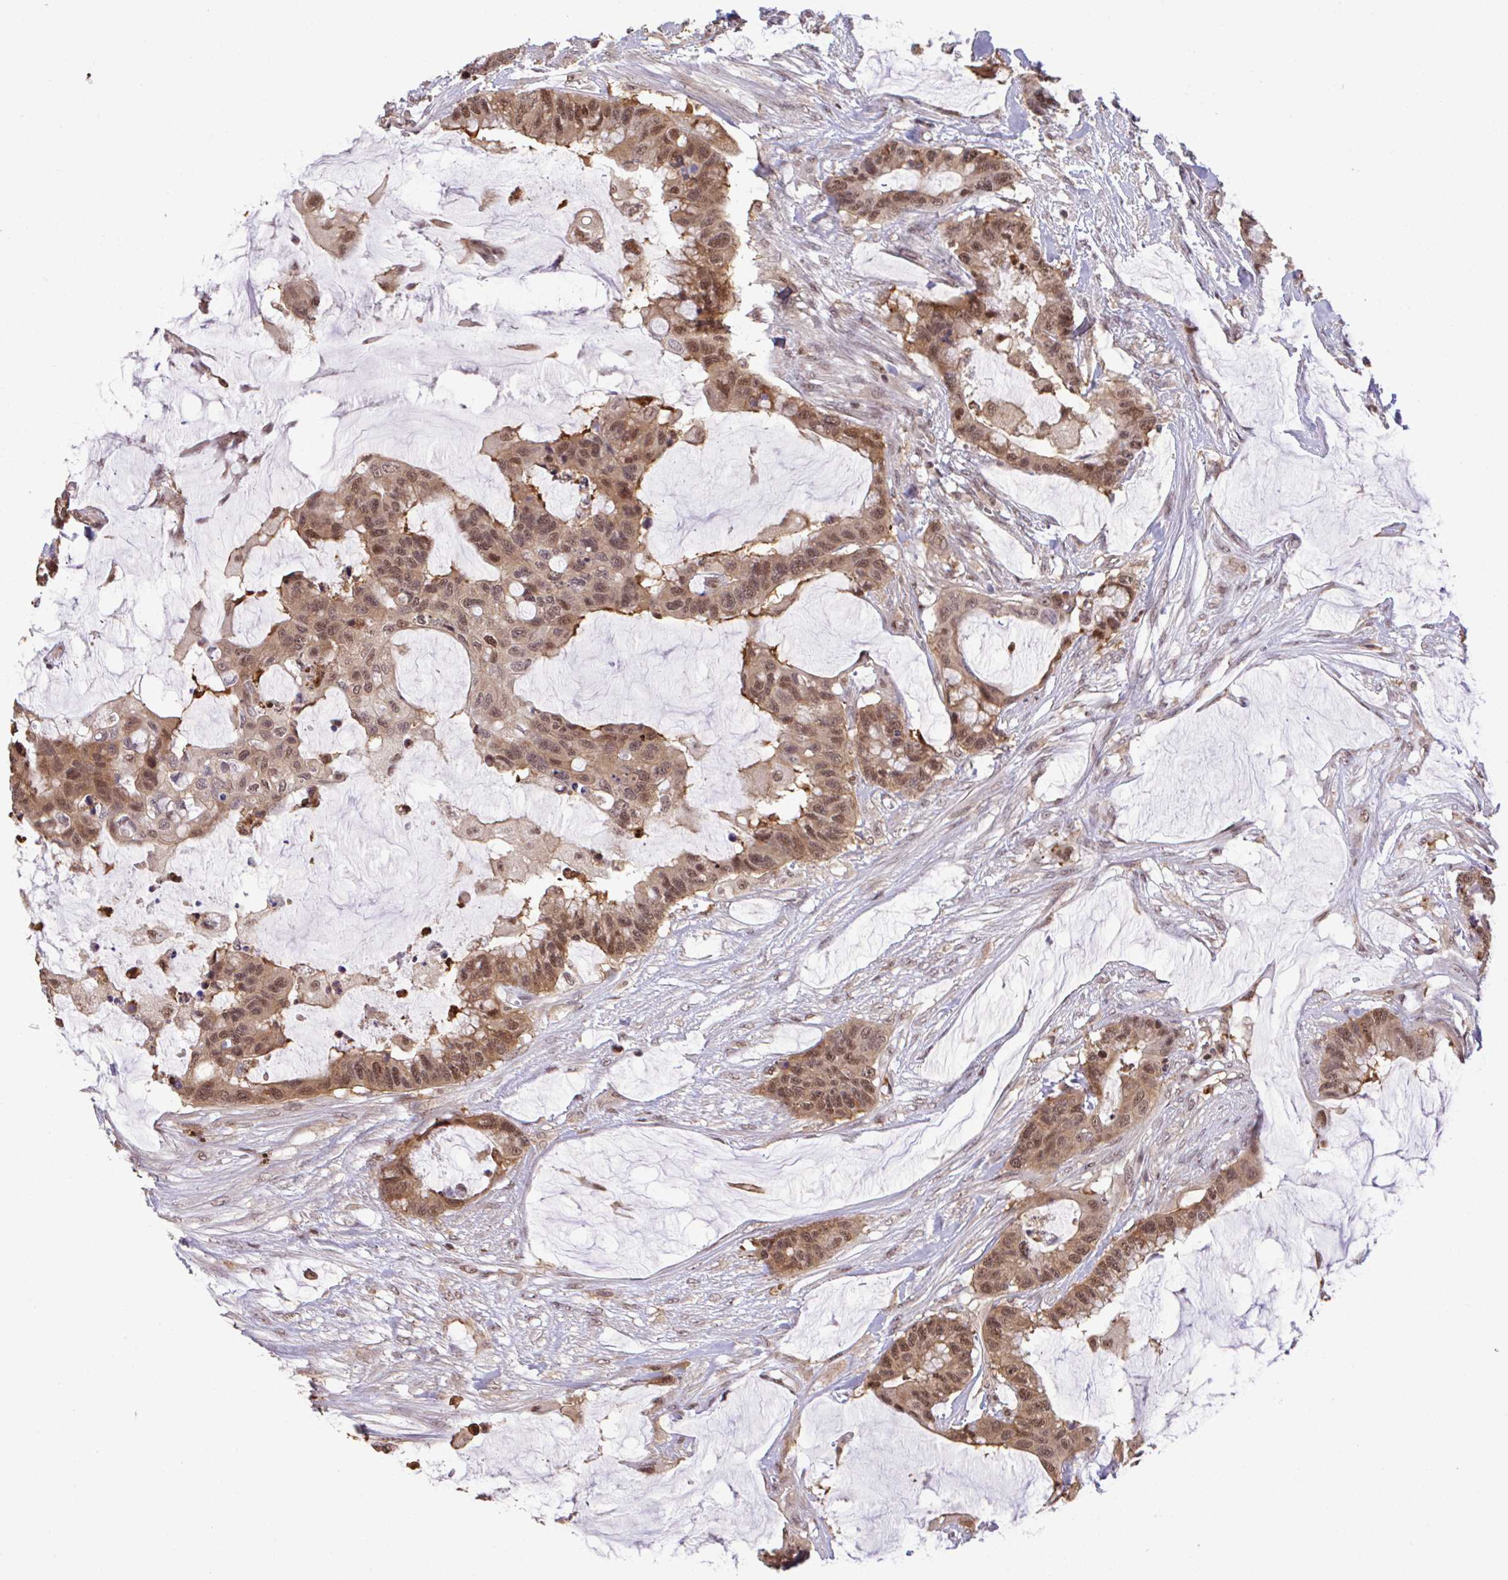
{"staining": {"intensity": "moderate", "quantity": ">75%", "location": "cytoplasmic/membranous,nuclear"}, "tissue": "colorectal cancer", "cell_type": "Tumor cells", "image_type": "cancer", "snomed": [{"axis": "morphology", "description": "Adenocarcinoma, NOS"}, {"axis": "topography", "description": "Rectum"}], "caption": "Human colorectal cancer (adenocarcinoma) stained with a brown dye demonstrates moderate cytoplasmic/membranous and nuclear positive expression in about >75% of tumor cells.", "gene": "OR6K3", "patient": {"sex": "female", "age": 59}}